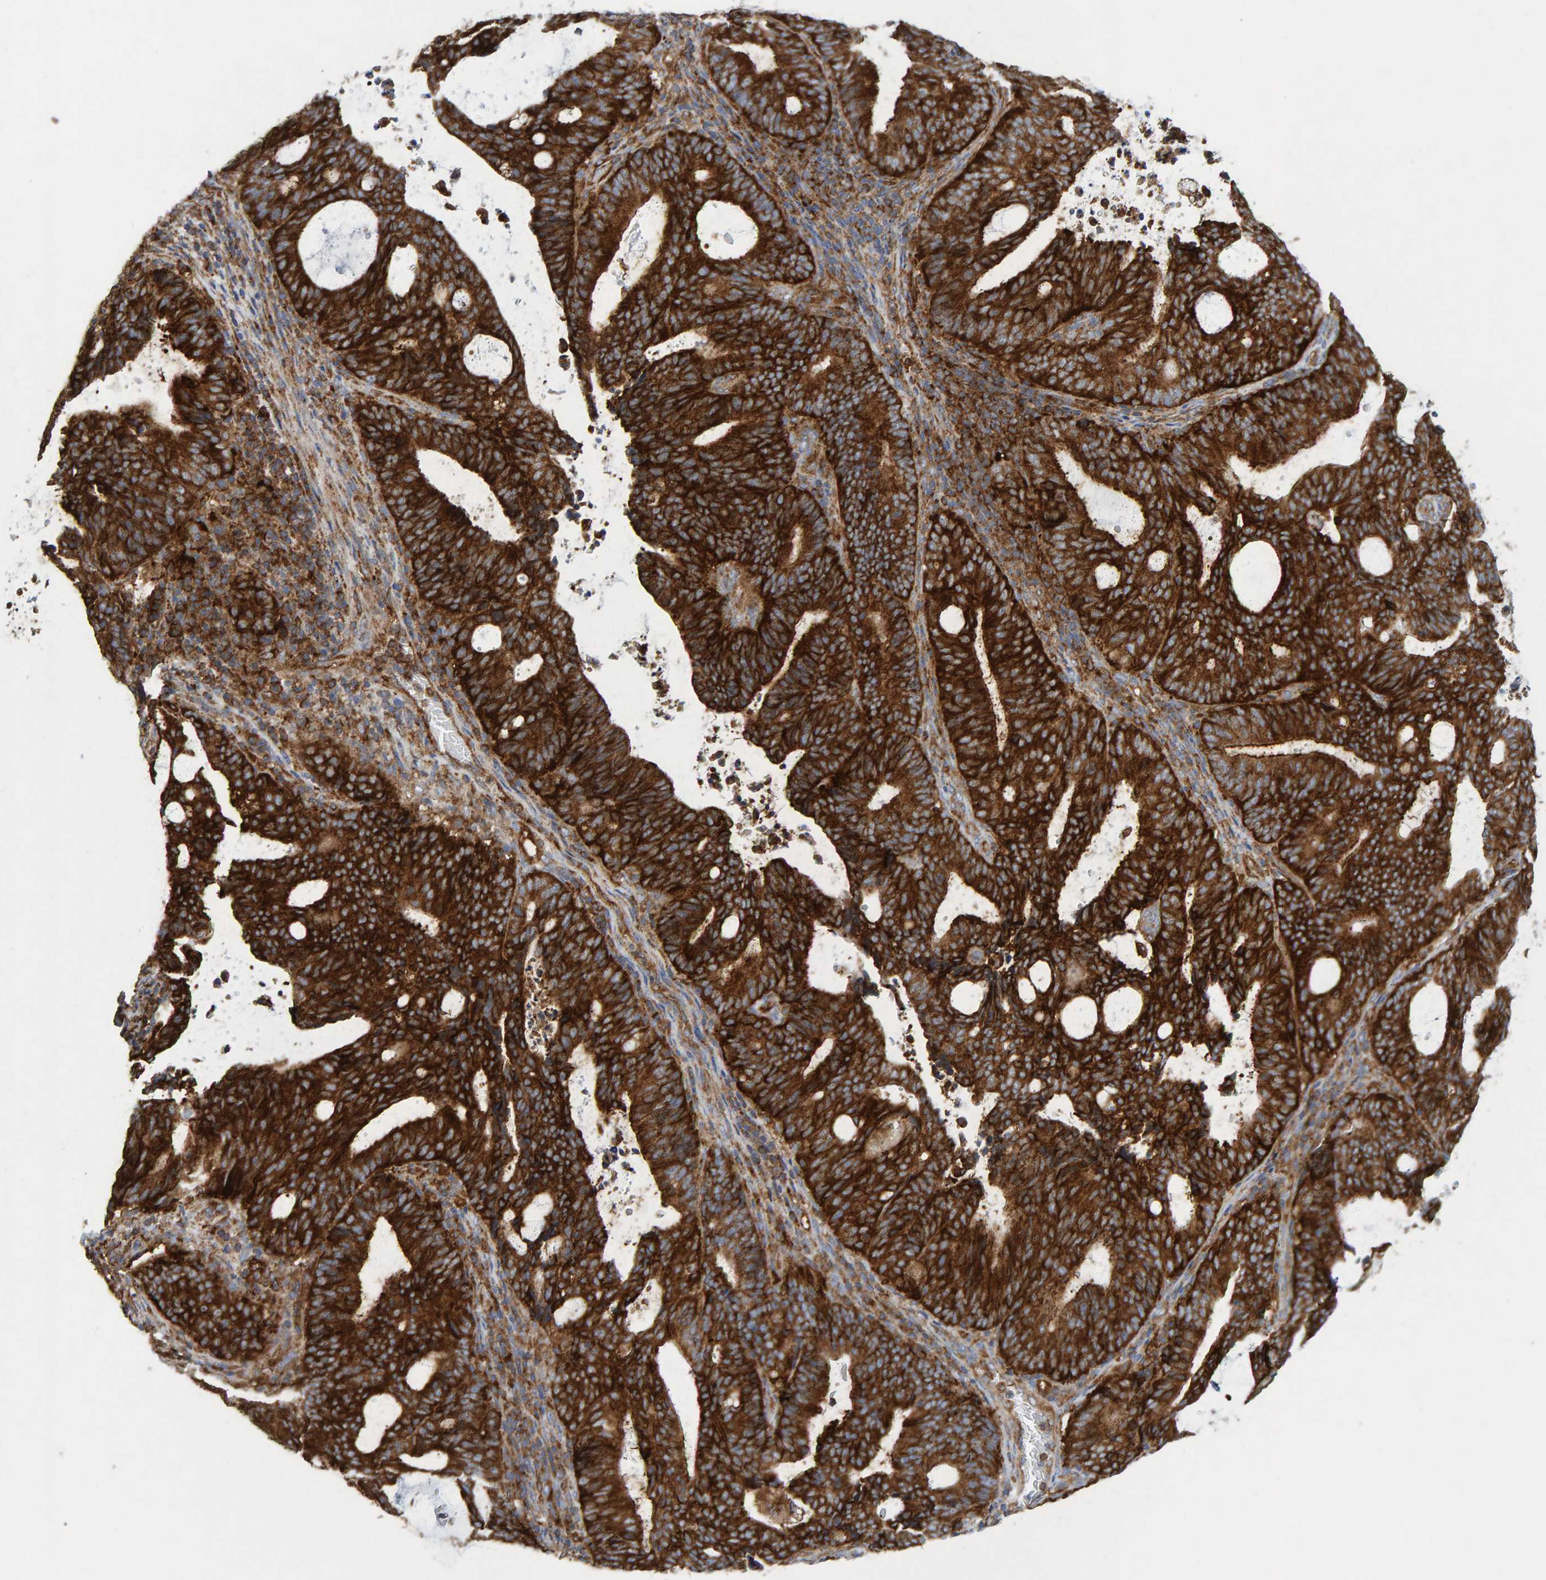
{"staining": {"intensity": "strong", "quantity": ">75%", "location": "cytoplasmic/membranous"}, "tissue": "endometrial cancer", "cell_type": "Tumor cells", "image_type": "cancer", "snomed": [{"axis": "morphology", "description": "Adenocarcinoma, NOS"}, {"axis": "topography", "description": "Uterus"}], "caption": "The immunohistochemical stain labels strong cytoplasmic/membranous staining in tumor cells of endometrial adenocarcinoma tissue.", "gene": "MVP", "patient": {"sex": "female", "age": 83}}